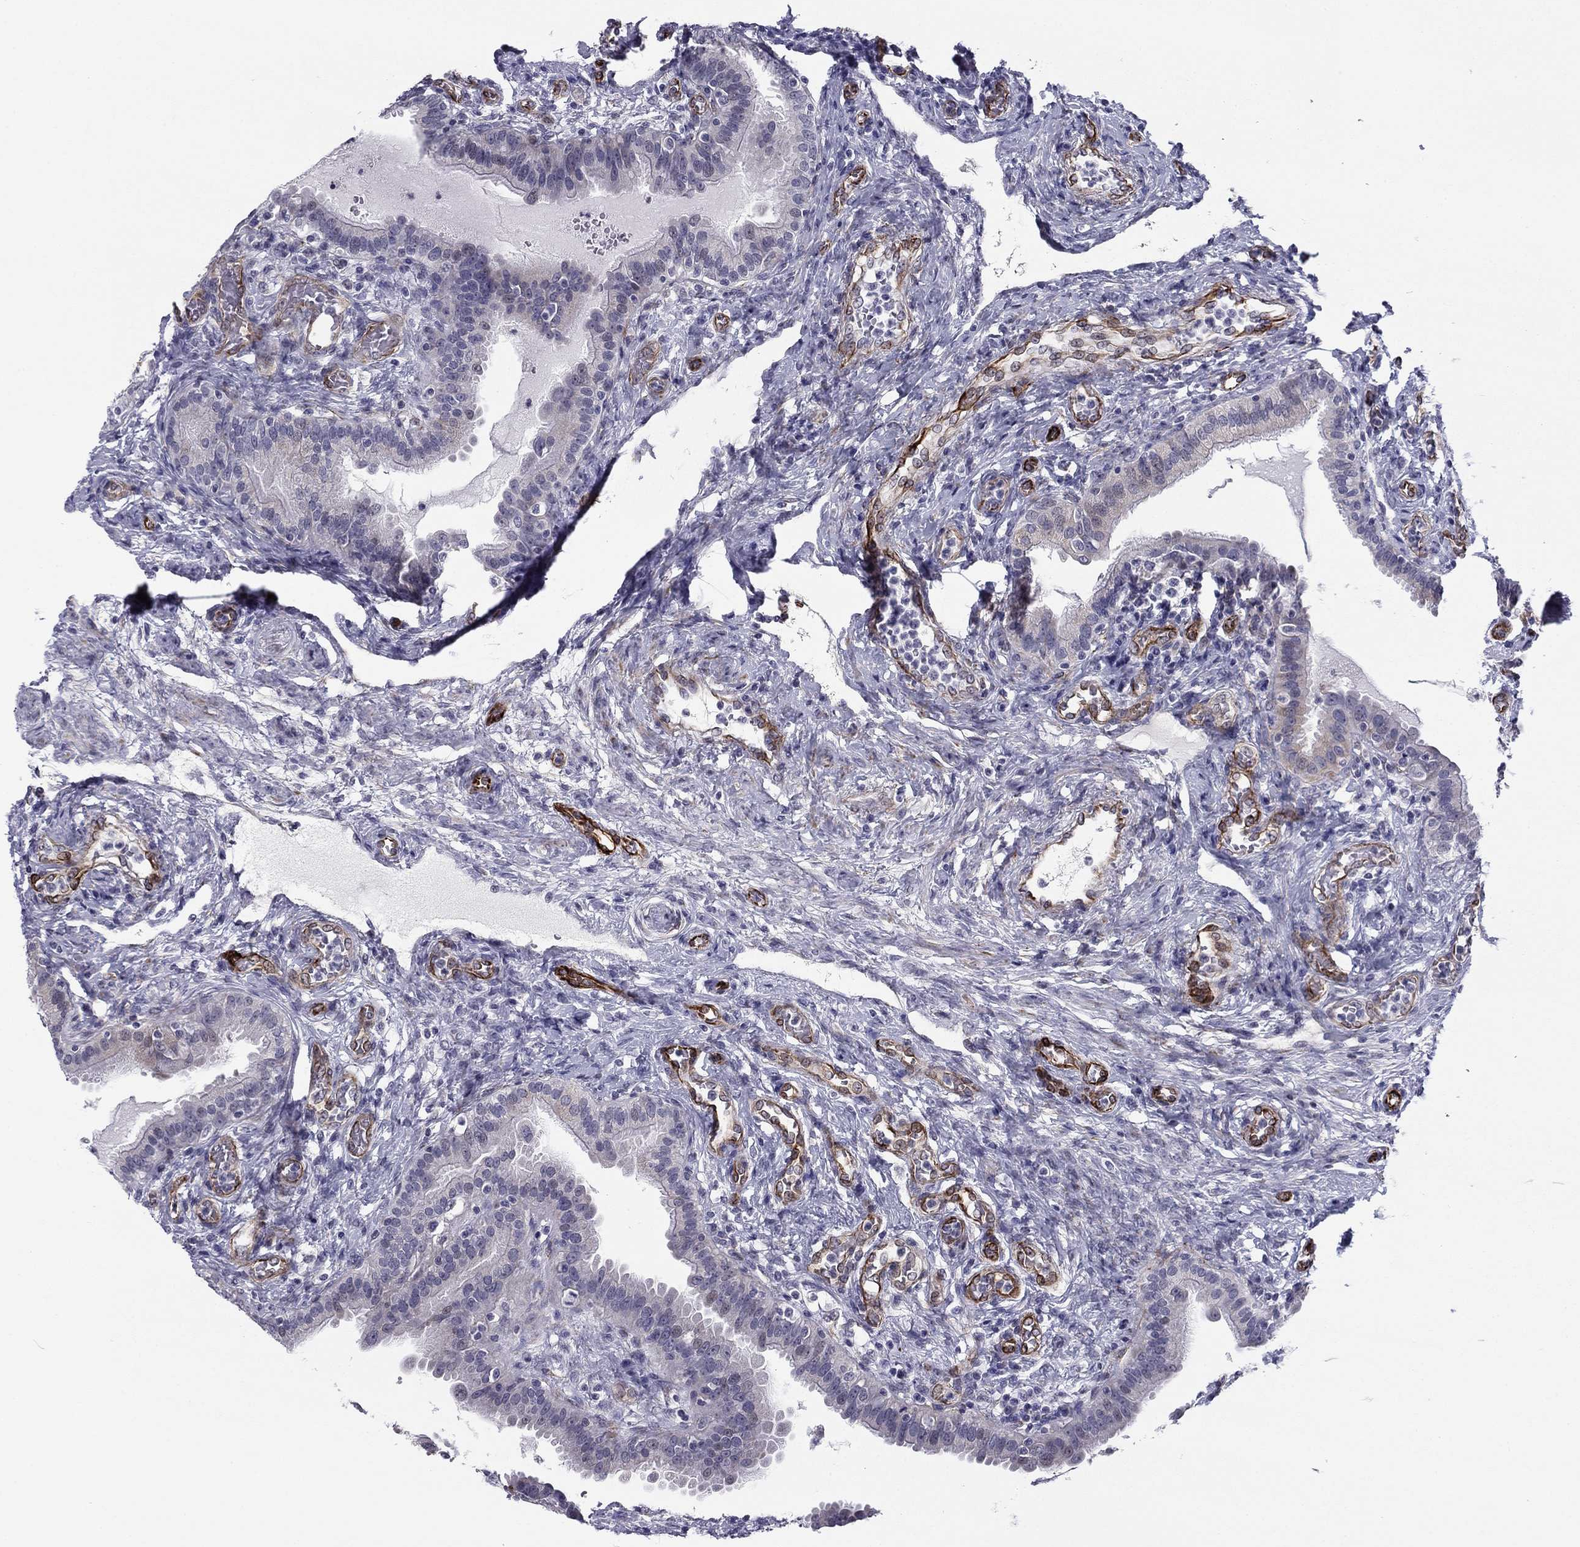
{"staining": {"intensity": "negative", "quantity": "none", "location": "none"}, "tissue": "fallopian tube", "cell_type": "Glandular cells", "image_type": "normal", "snomed": [{"axis": "morphology", "description": "Normal tissue, NOS"}, {"axis": "topography", "description": "Fallopian tube"}, {"axis": "topography", "description": "Ovary"}], "caption": "Immunohistochemistry of unremarkable human fallopian tube shows no positivity in glandular cells.", "gene": "ANKS4B", "patient": {"sex": "female", "age": 41}}